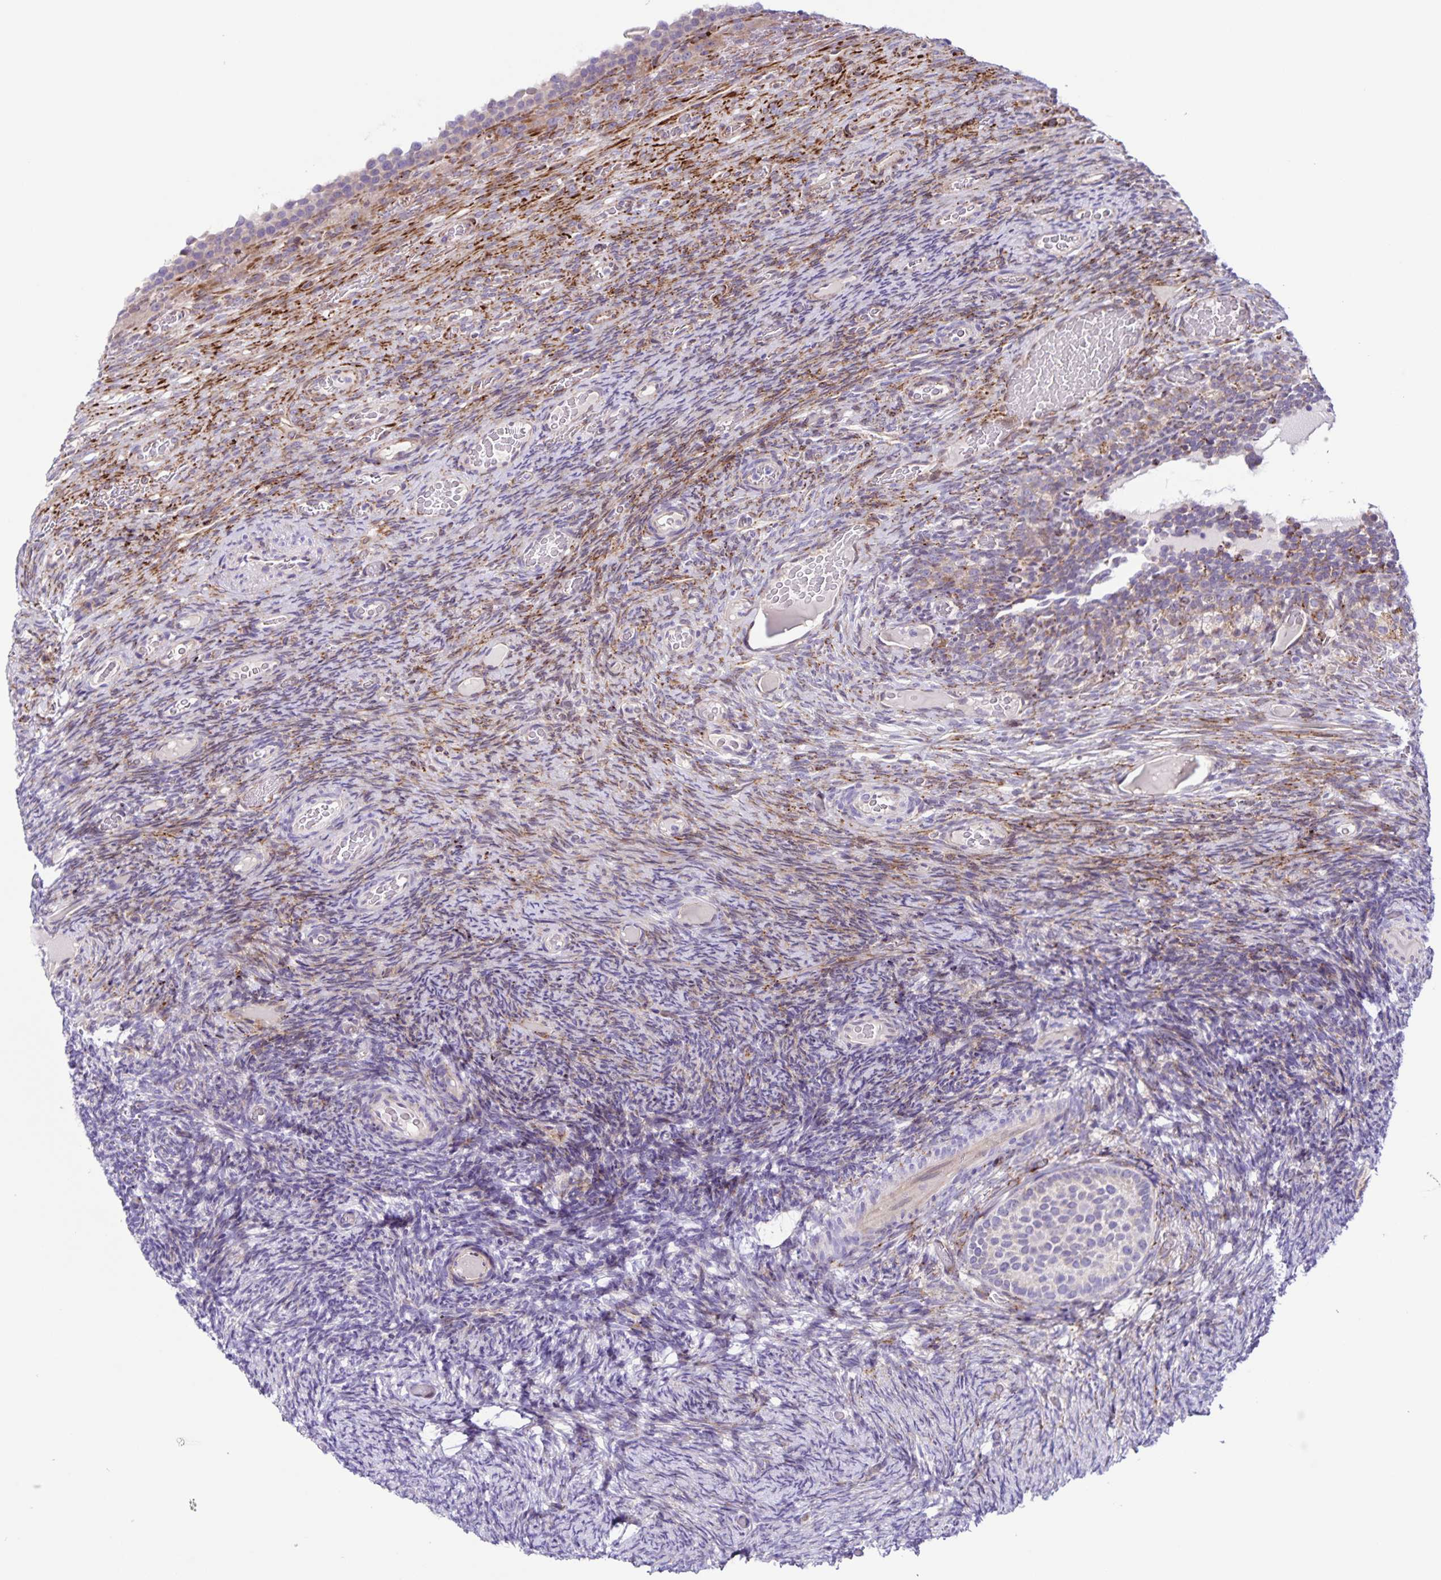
{"staining": {"intensity": "weak", "quantity": "<25%", "location": "cytoplasmic/membranous"}, "tissue": "ovary", "cell_type": "Follicle cells", "image_type": "normal", "snomed": [{"axis": "morphology", "description": "Normal tissue, NOS"}, {"axis": "topography", "description": "Ovary"}], "caption": "IHC of benign ovary demonstrates no expression in follicle cells. (Immunohistochemistry, brightfield microscopy, high magnification).", "gene": "OSBPL5", "patient": {"sex": "female", "age": 34}}